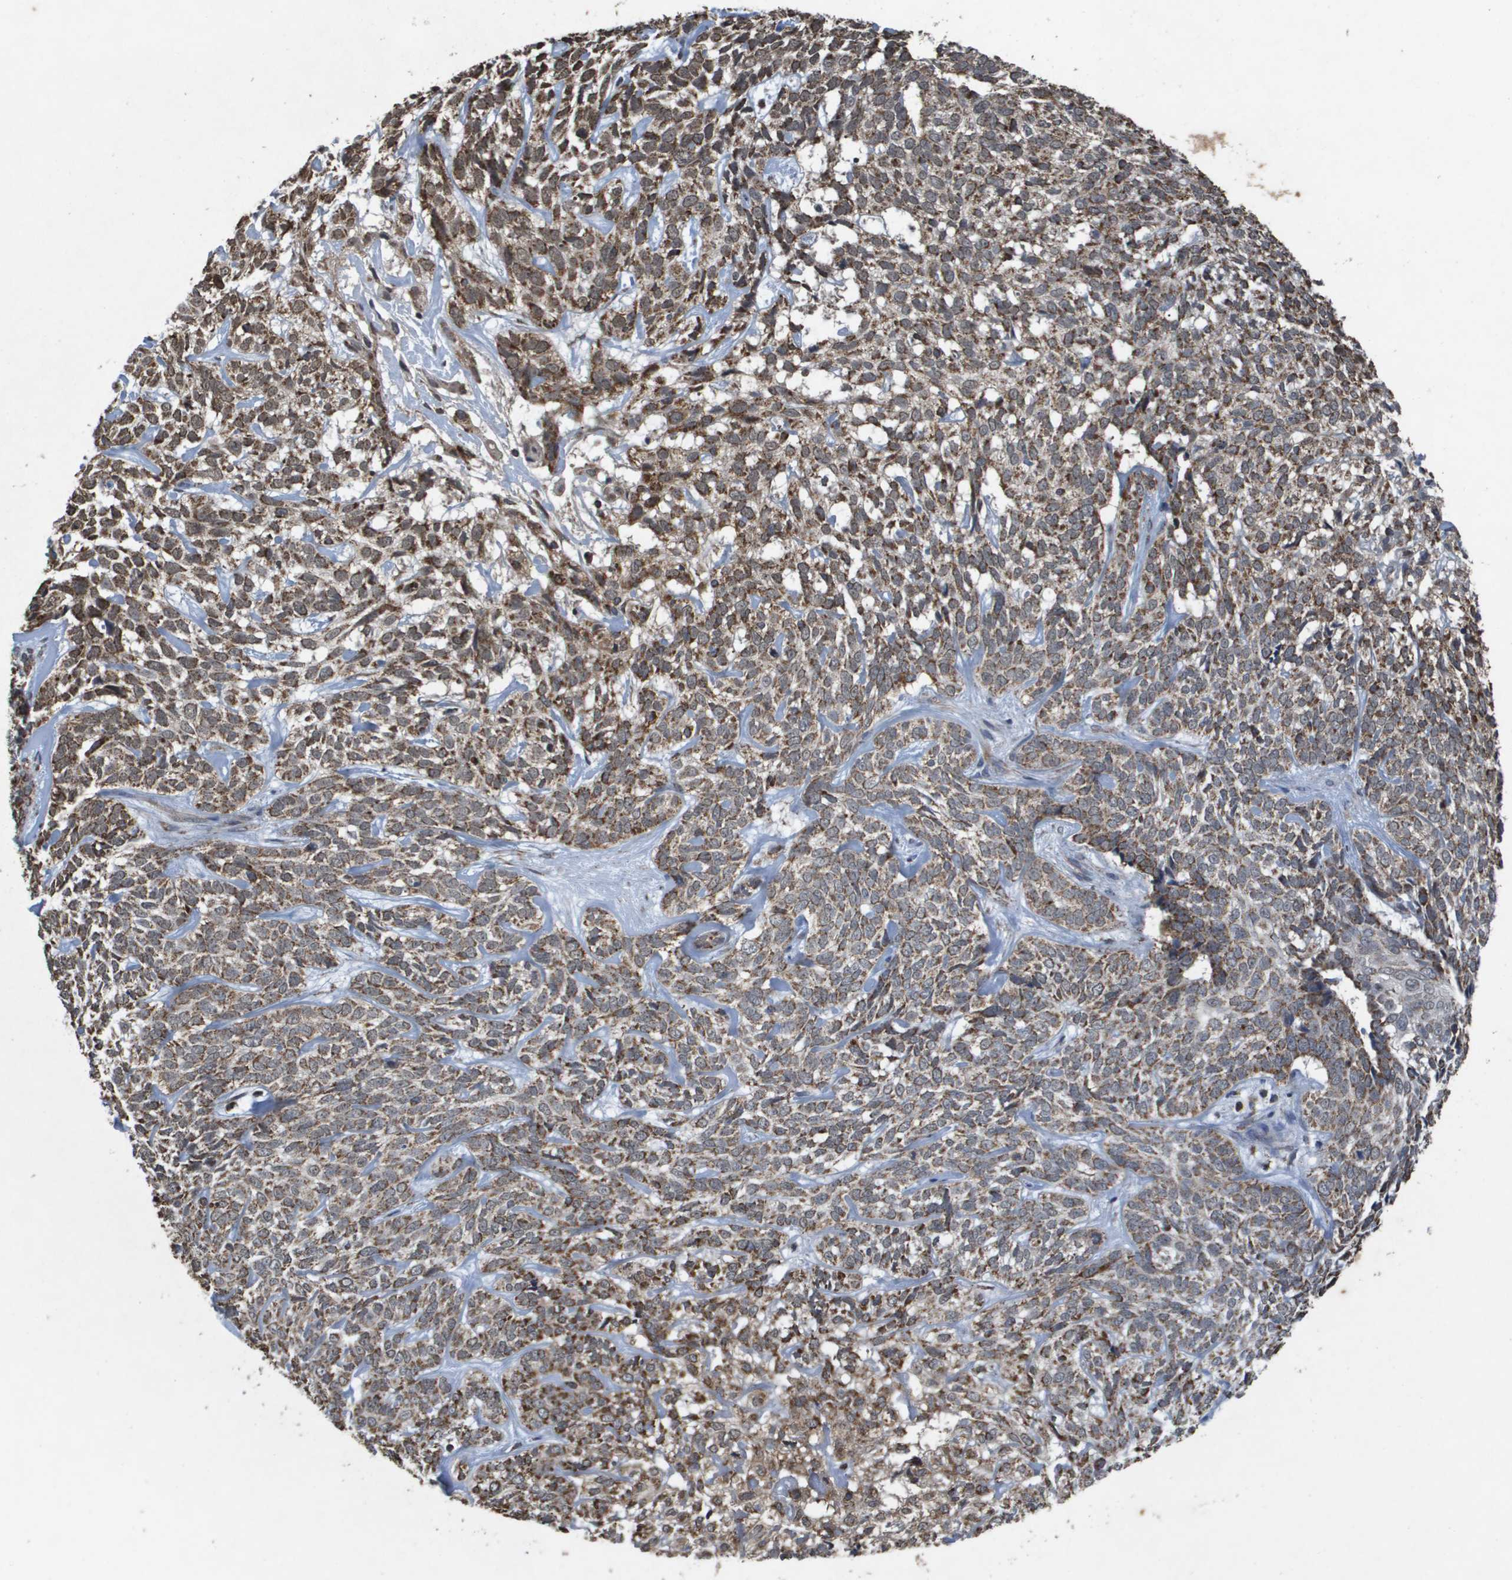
{"staining": {"intensity": "moderate", "quantity": ">75%", "location": "cytoplasmic/membranous"}, "tissue": "skin cancer", "cell_type": "Tumor cells", "image_type": "cancer", "snomed": [{"axis": "morphology", "description": "Basal cell carcinoma"}, {"axis": "topography", "description": "Skin"}], "caption": "Immunohistochemical staining of skin cancer (basal cell carcinoma) demonstrates moderate cytoplasmic/membranous protein expression in about >75% of tumor cells. (Stains: DAB in brown, nuclei in blue, Microscopy: brightfield microscopy at high magnification).", "gene": "HSPE1", "patient": {"sex": "male", "age": 72}}